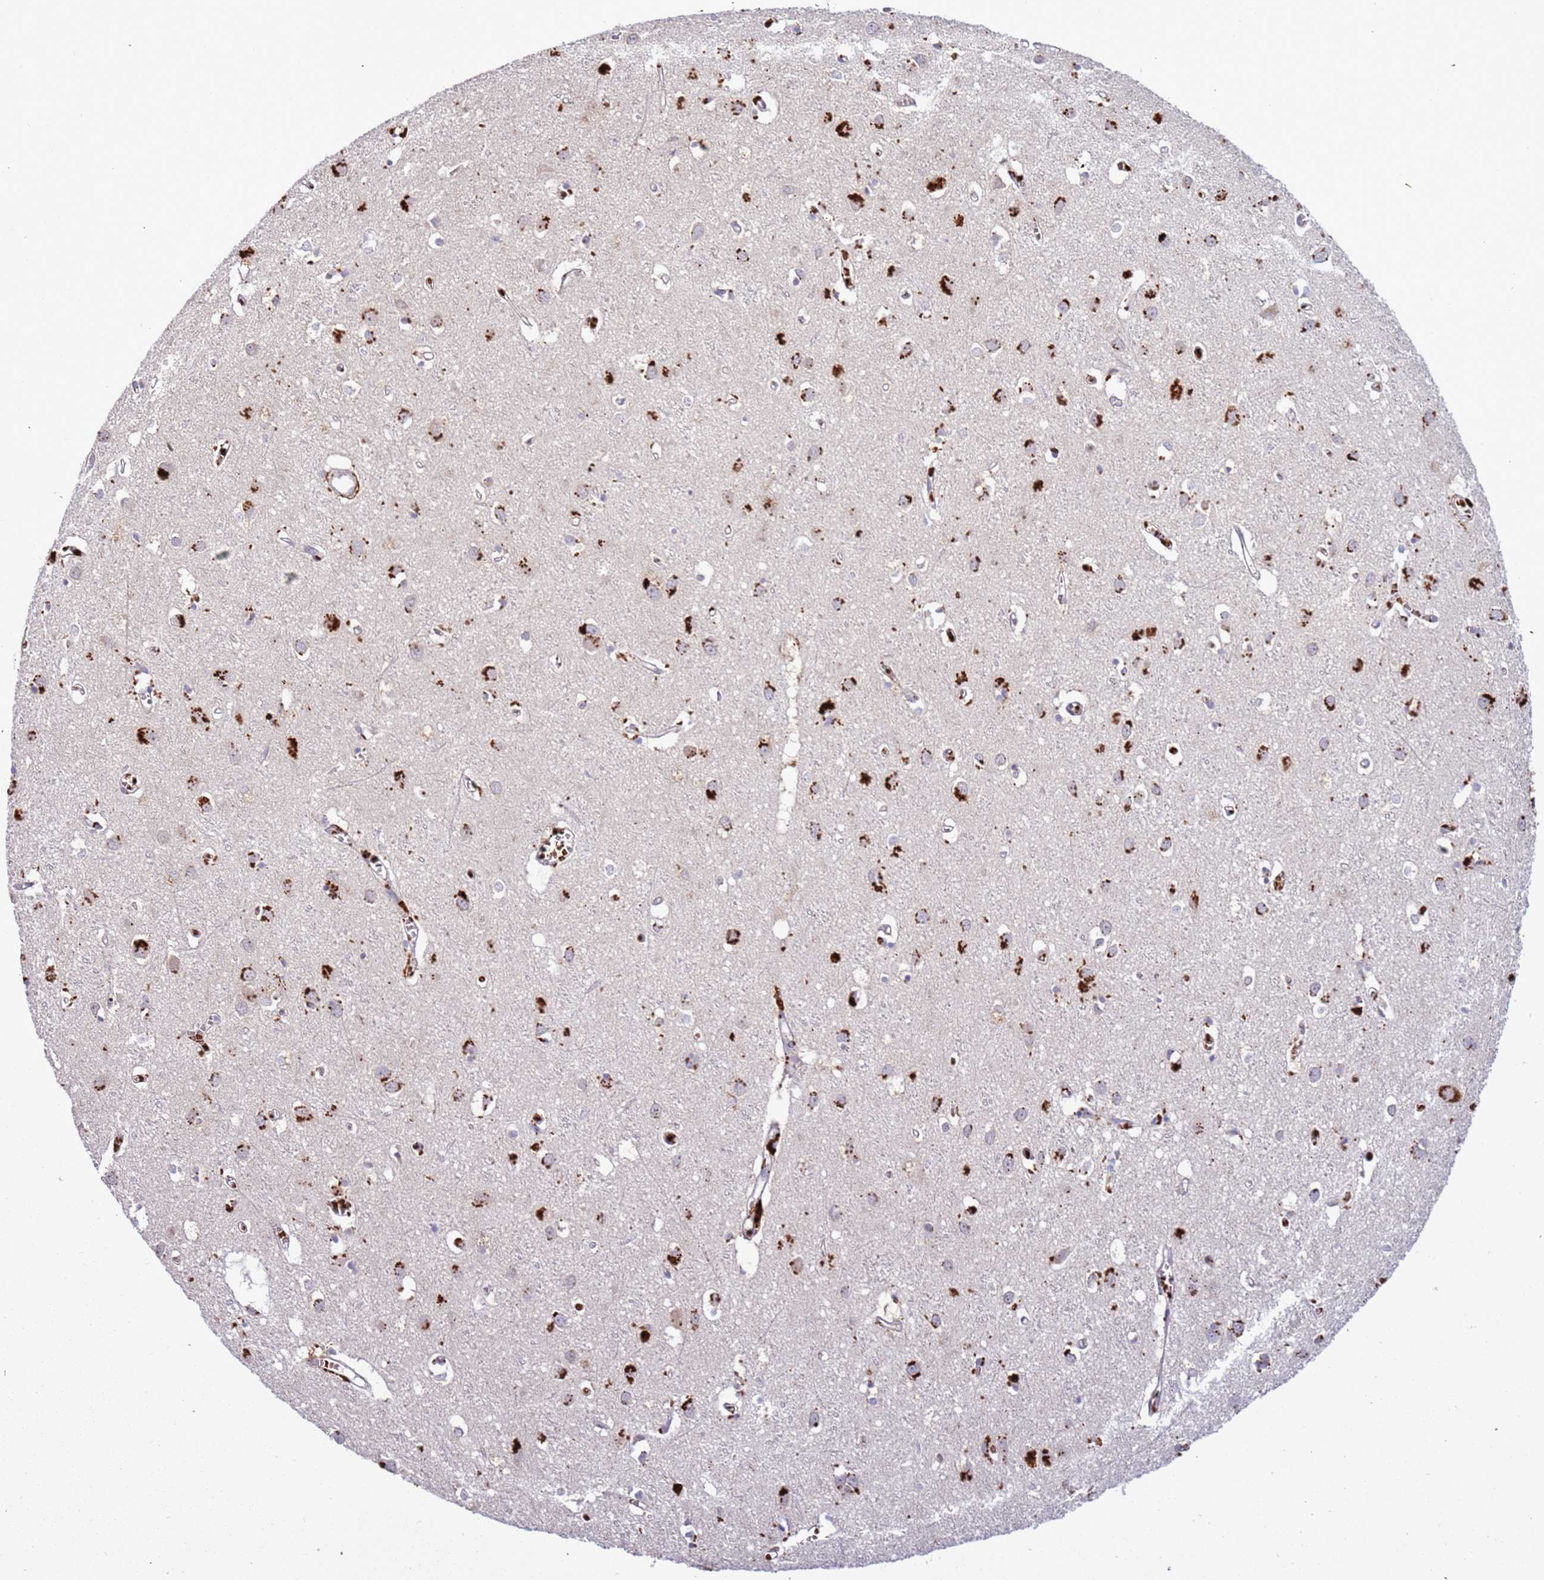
{"staining": {"intensity": "weak", "quantity": "25%-75%", "location": "cytoplasmic/membranous"}, "tissue": "cerebral cortex", "cell_type": "Endothelial cells", "image_type": "normal", "snomed": [{"axis": "morphology", "description": "Normal tissue, NOS"}, {"axis": "topography", "description": "Cerebral cortex"}], "caption": "Protein expression analysis of normal cerebral cortex shows weak cytoplasmic/membranous positivity in approximately 25%-75% of endothelial cells.", "gene": "VPS36", "patient": {"sex": "female", "age": 64}}